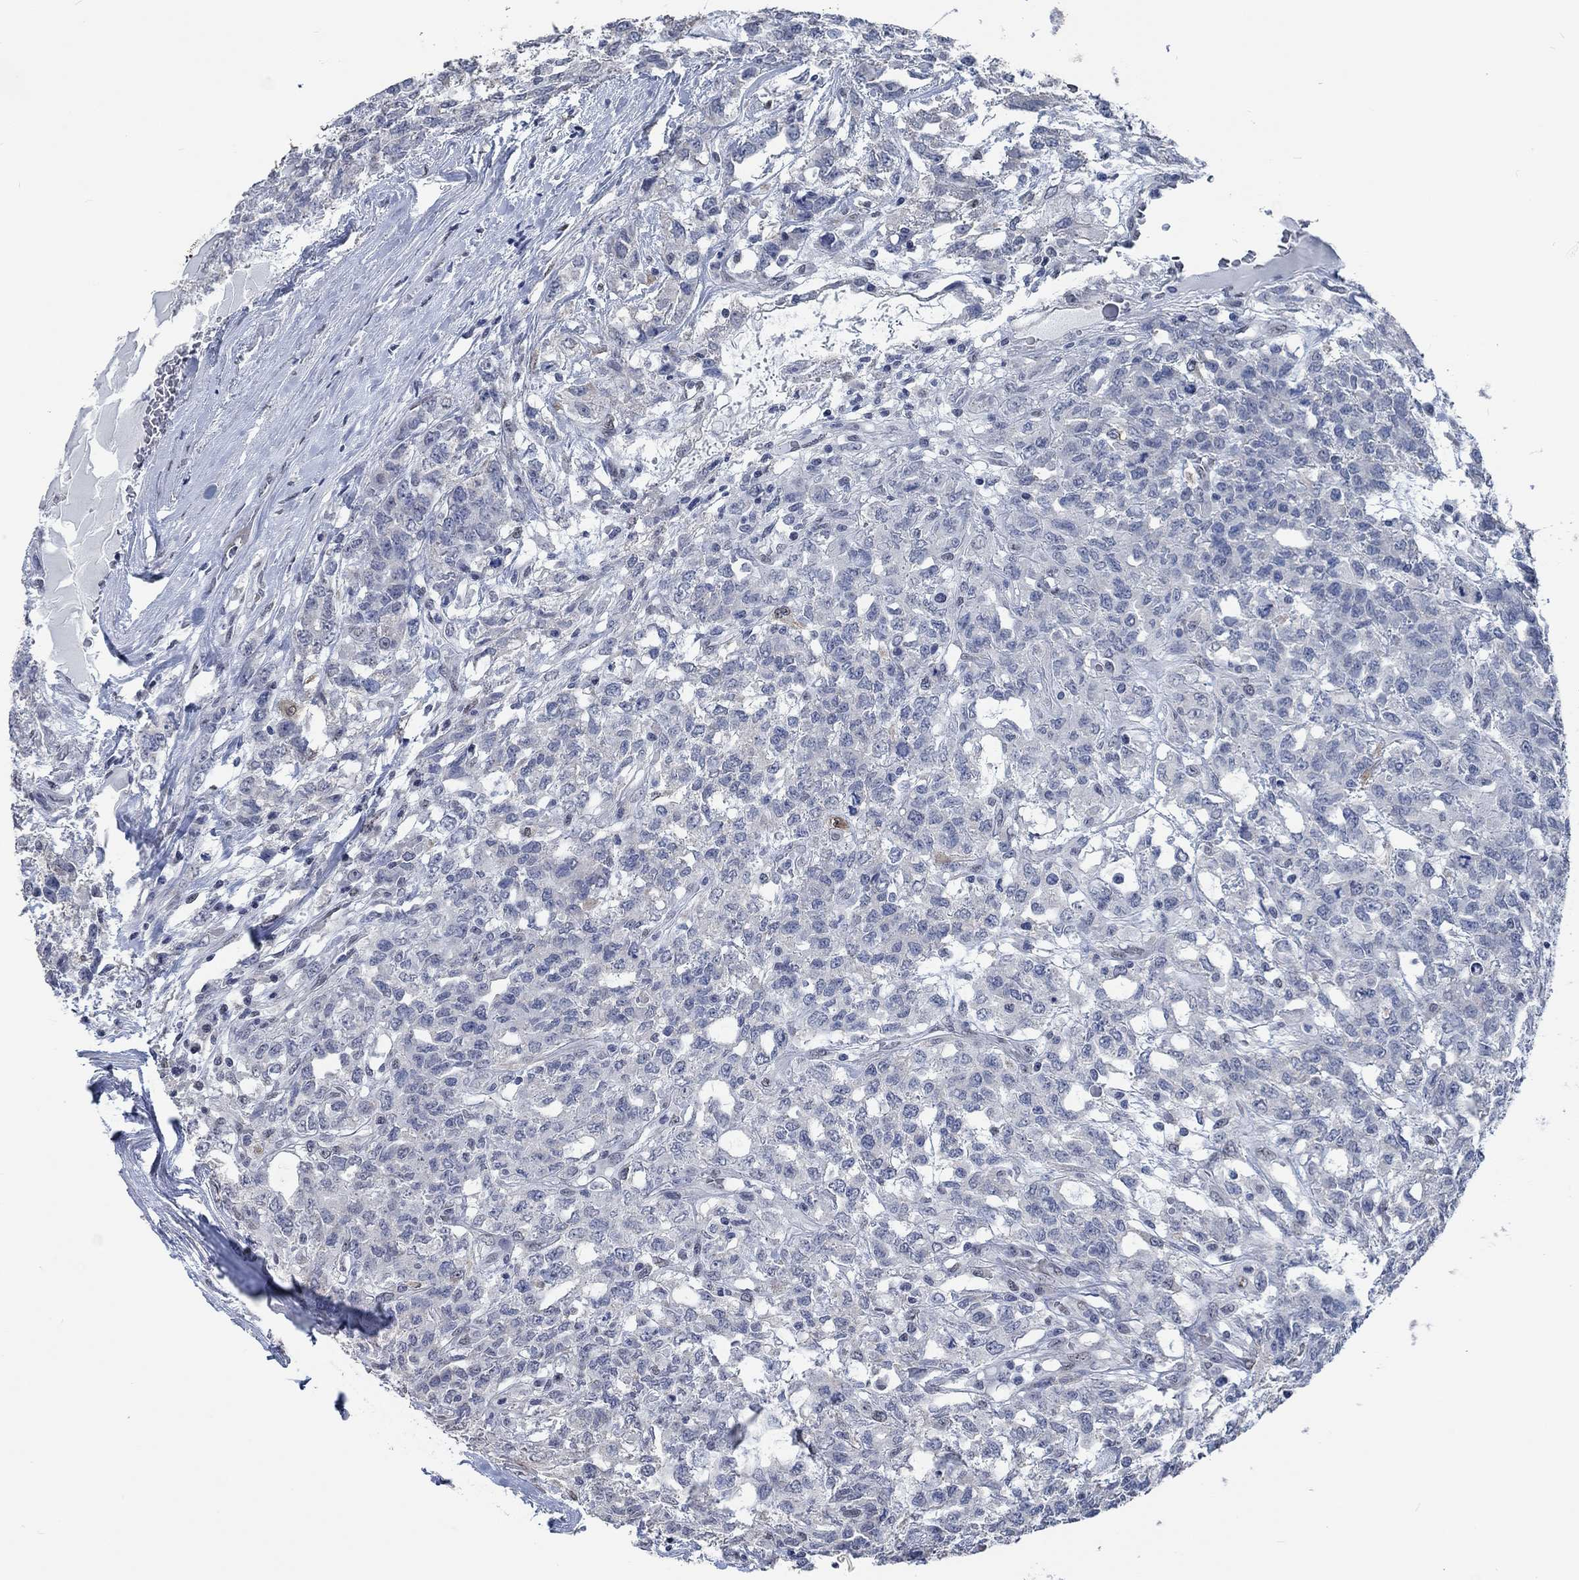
{"staining": {"intensity": "negative", "quantity": "none", "location": "none"}, "tissue": "testis cancer", "cell_type": "Tumor cells", "image_type": "cancer", "snomed": [{"axis": "morphology", "description": "Seminoma, NOS"}, {"axis": "topography", "description": "Testis"}], "caption": "Immunohistochemistry (IHC) micrograph of neoplastic tissue: seminoma (testis) stained with DAB exhibits no significant protein positivity in tumor cells.", "gene": "OBSCN", "patient": {"sex": "male", "age": 52}}